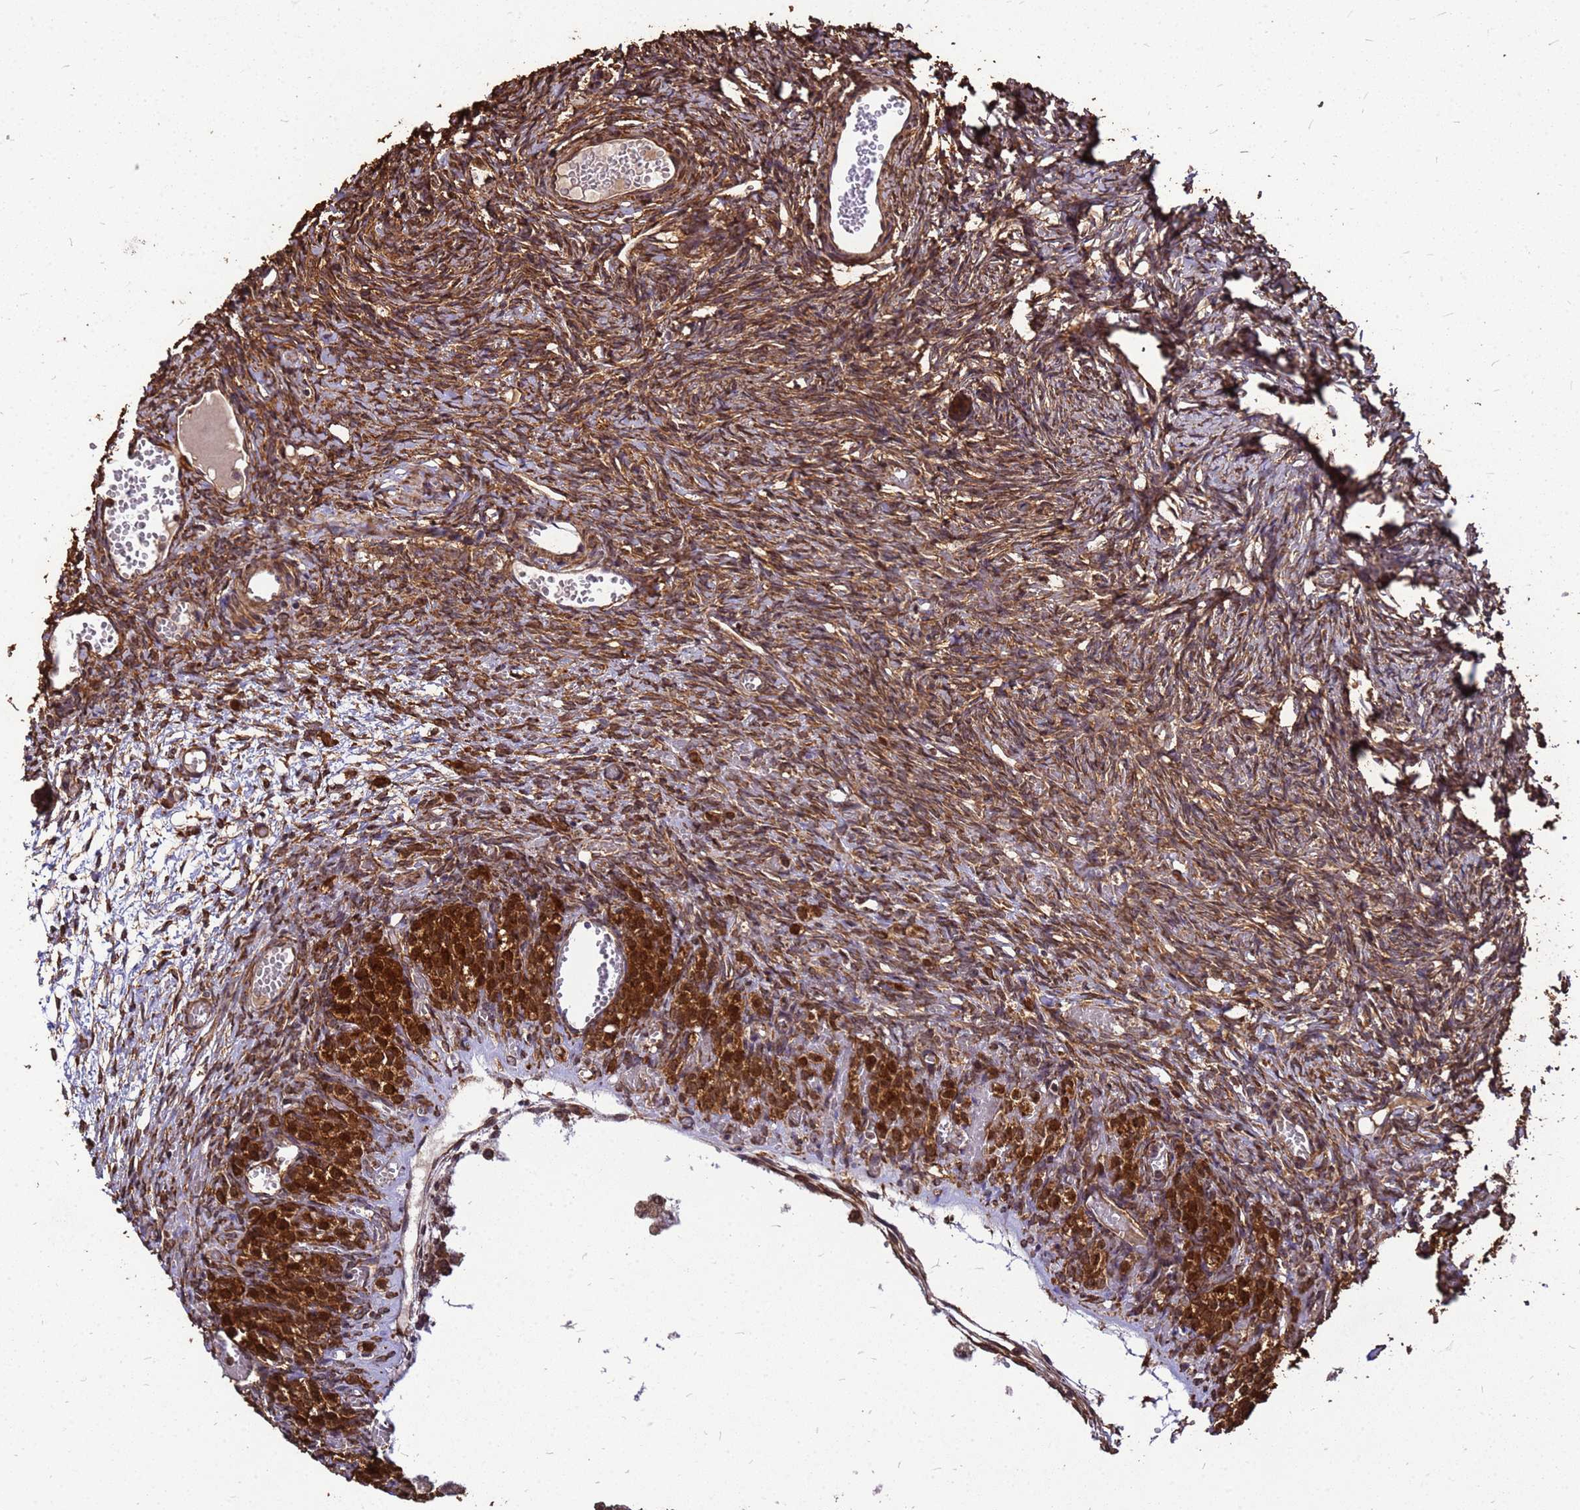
{"staining": {"intensity": "strong", "quantity": ">75%", "location": "cytoplasmic/membranous"}, "tissue": "ovary", "cell_type": "Ovarian stroma cells", "image_type": "normal", "snomed": [{"axis": "morphology", "description": "Adenocarcinoma, NOS"}, {"axis": "topography", "description": "Endometrium"}], "caption": "High-magnification brightfield microscopy of unremarkable ovary stained with DAB (brown) and counterstained with hematoxylin (blue). ovarian stroma cells exhibit strong cytoplasmic/membranous expression is identified in about>75% of cells. (Stains: DAB (3,3'-diaminobenzidine) in brown, nuclei in blue, Microscopy: brightfield microscopy at high magnification).", "gene": "ZNF618", "patient": {"sex": "female", "age": 32}}